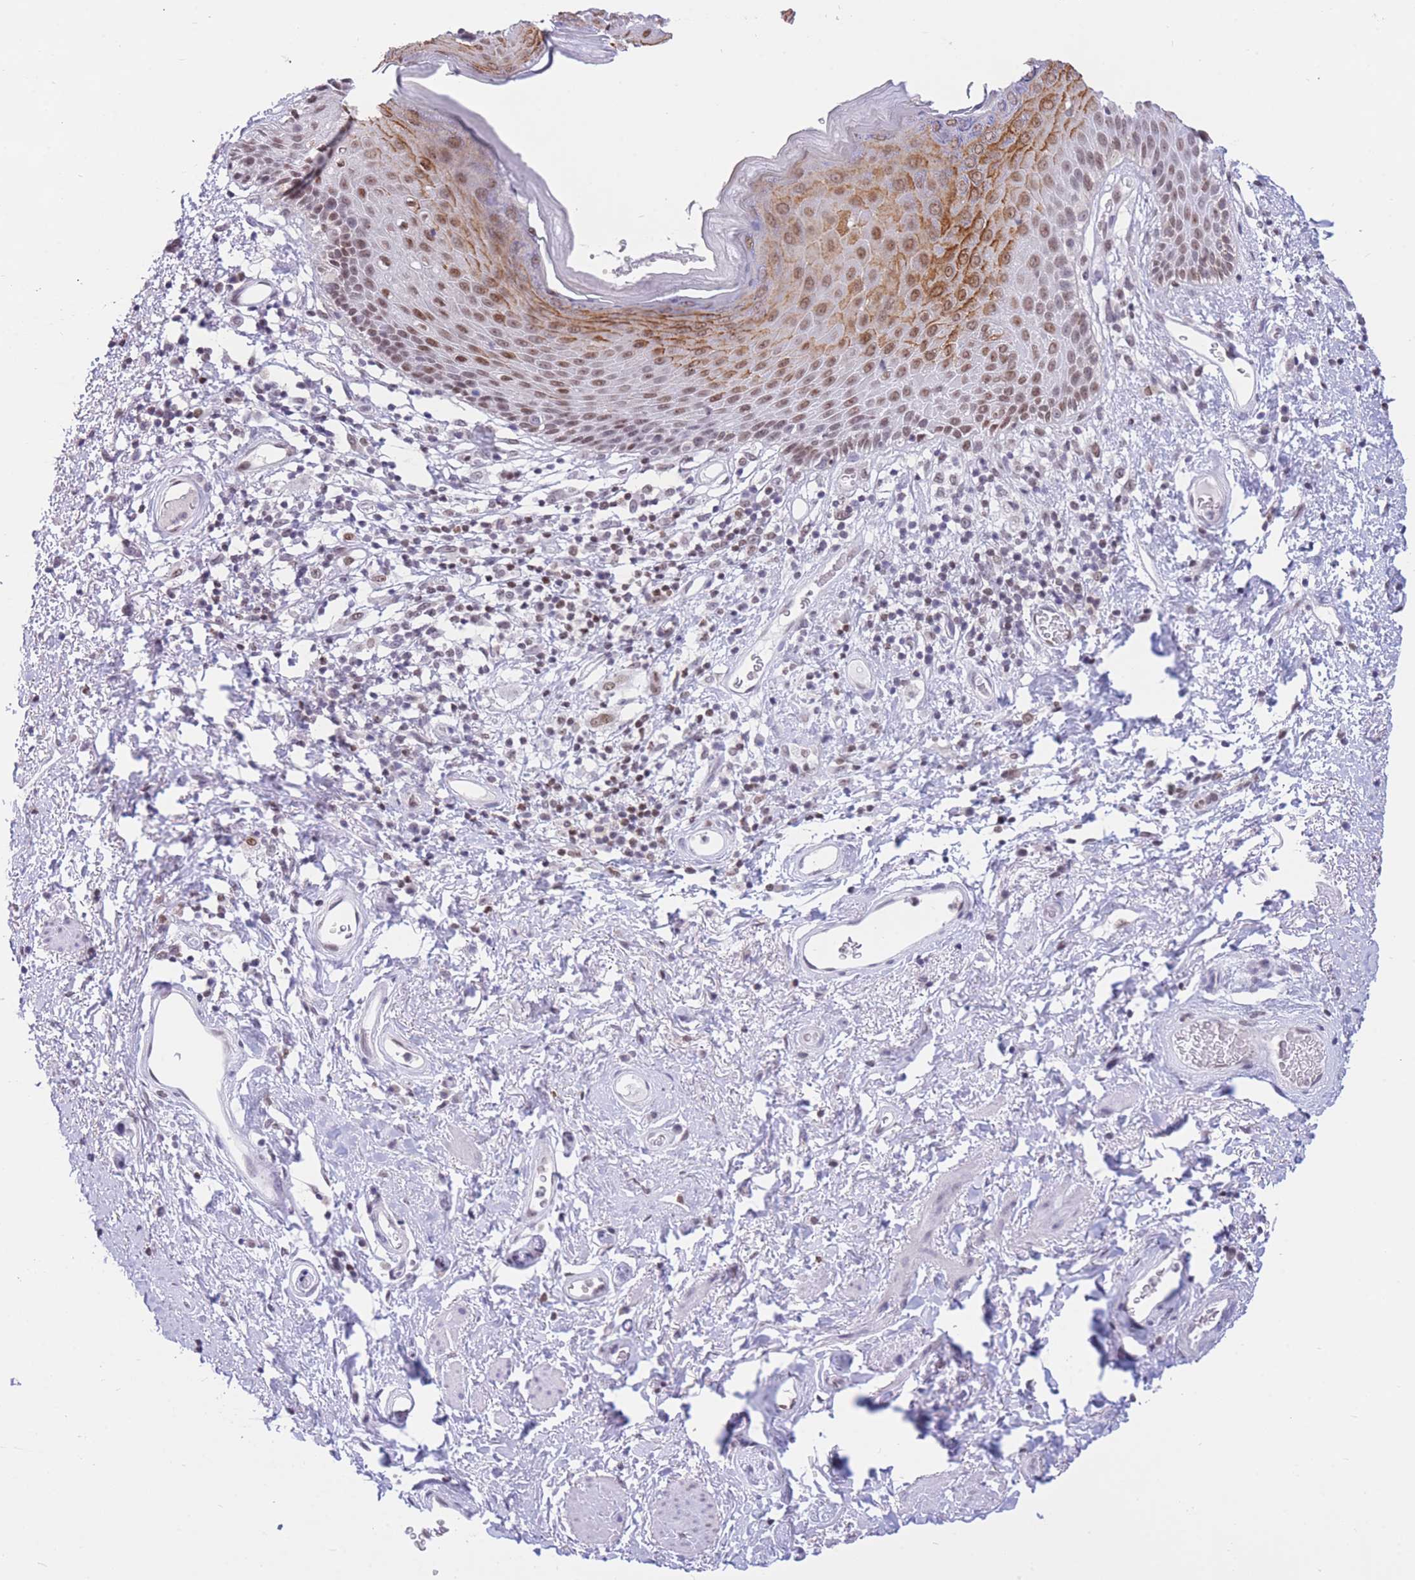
{"staining": {"intensity": "moderate", "quantity": "25%-75%", "location": "cytoplasmic/membranous,nuclear"}, "tissue": "skin", "cell_type": "Epidermal cells", "image_type": "normal", "snomed": [{"axis": "morphology", "description": "Normal tissue, NOS"}, {"axis": "topography", "description": "Anal"}], "caption": "Immunohistochemistry image of unremarkable skin stained for a protein (brown), which reveals medium levels of moderate cytoplasmic/membranous,nuclear positivity in approximately 25%-75% of epidermal cells.", "gene": "HMGN1", "patient": {"sex": "female", "age": 46}}